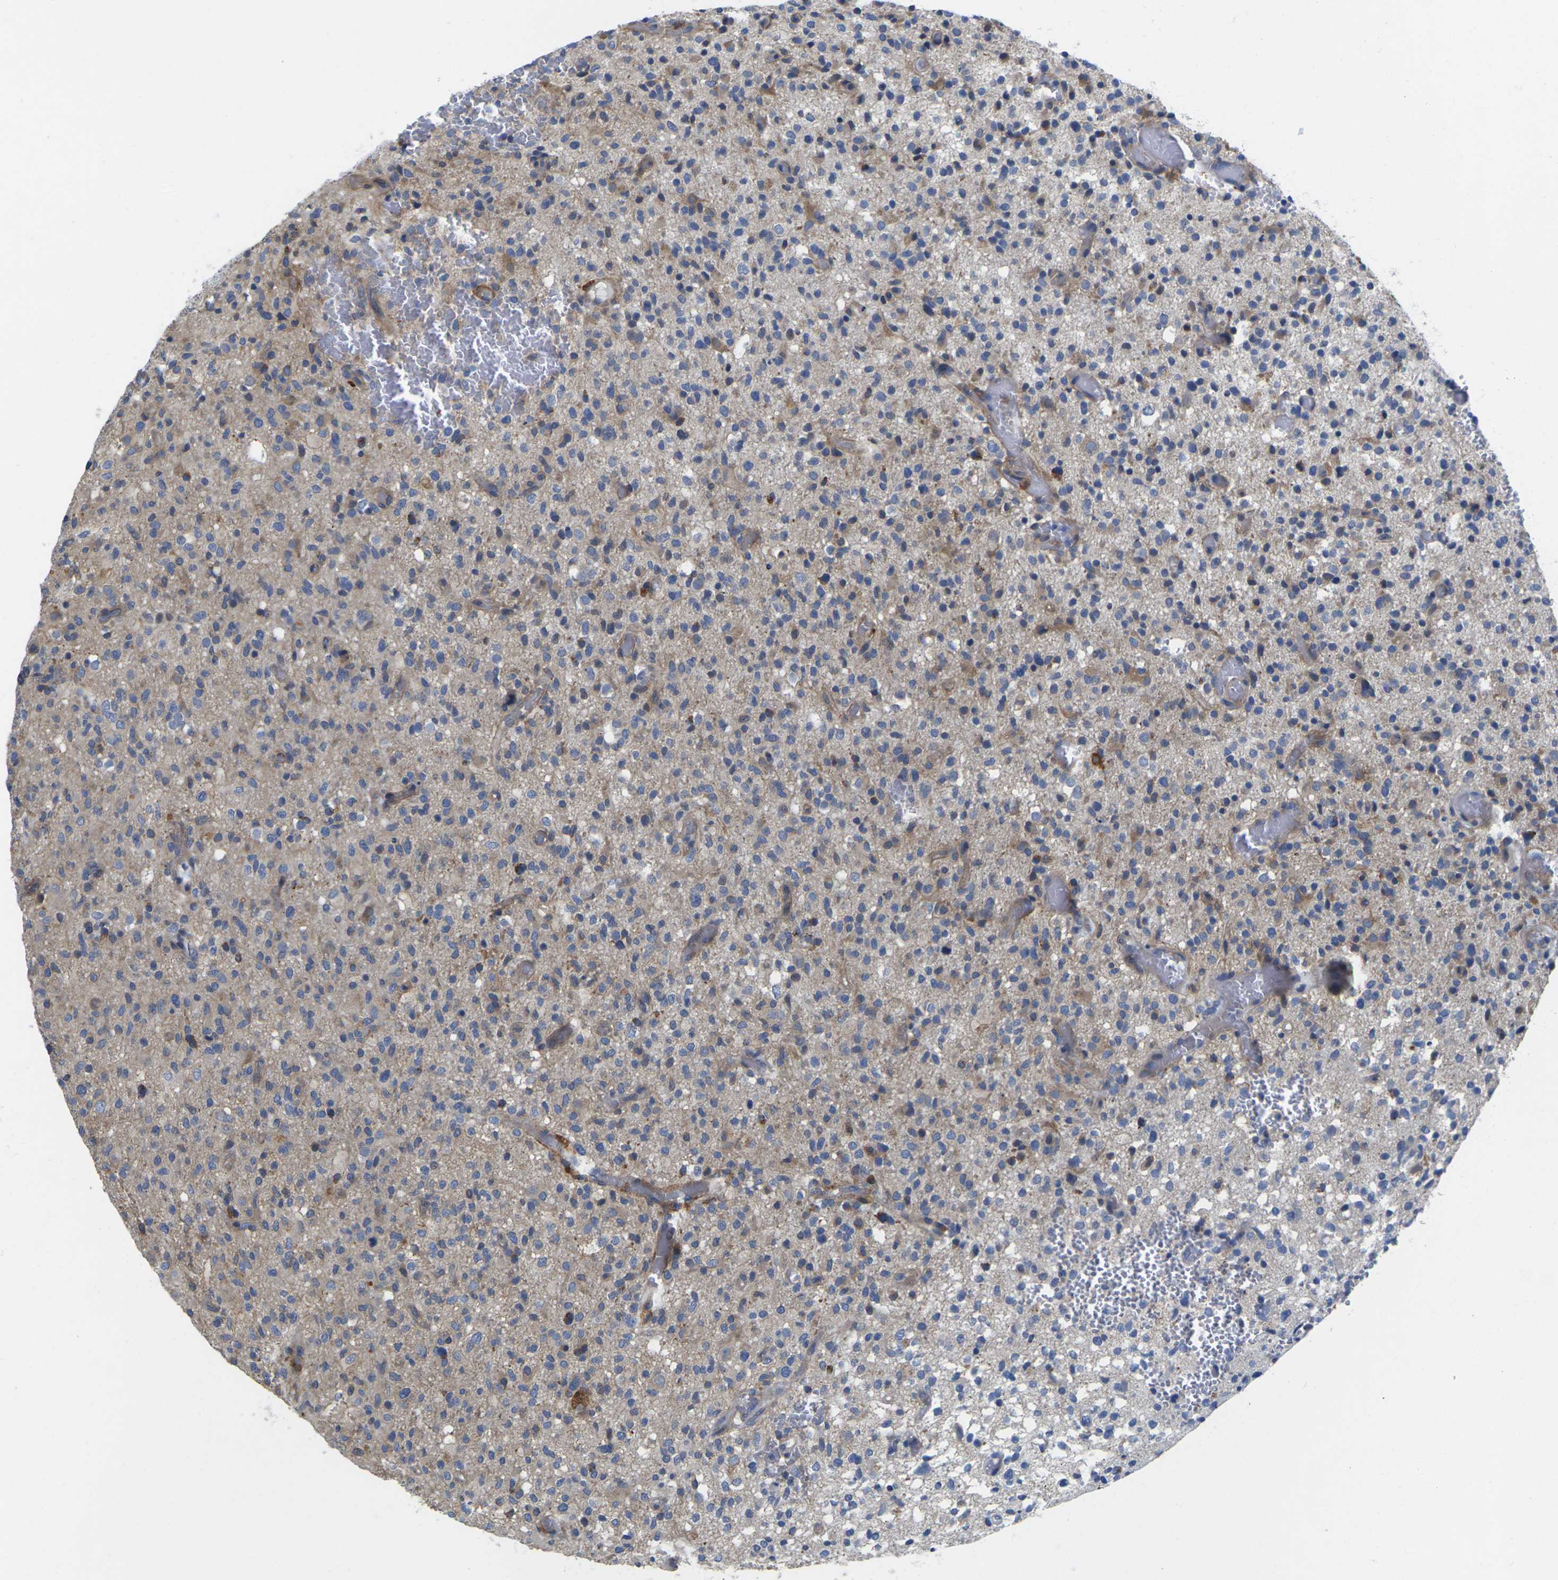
{"staining": {"intensity": "moderate", "quantity": "25%-75%", "location": "cytoplasmic/membranous"}, "tissue": "glioma", "cell_type": "Tumor cells", "image_type": "cancer", "snomed": [{"axis": "morphology", "description": "Glioma, malignant, High grade"}, {"axis": "topography", "description": "Brain"}], "caption": "The immunohistochemical stain labels moderate cytoplasmic/membranous staining in tumor cells of glioma tissue.", "gene": "SCNN1A", "patient": {"sex": "male", "age": 71}}